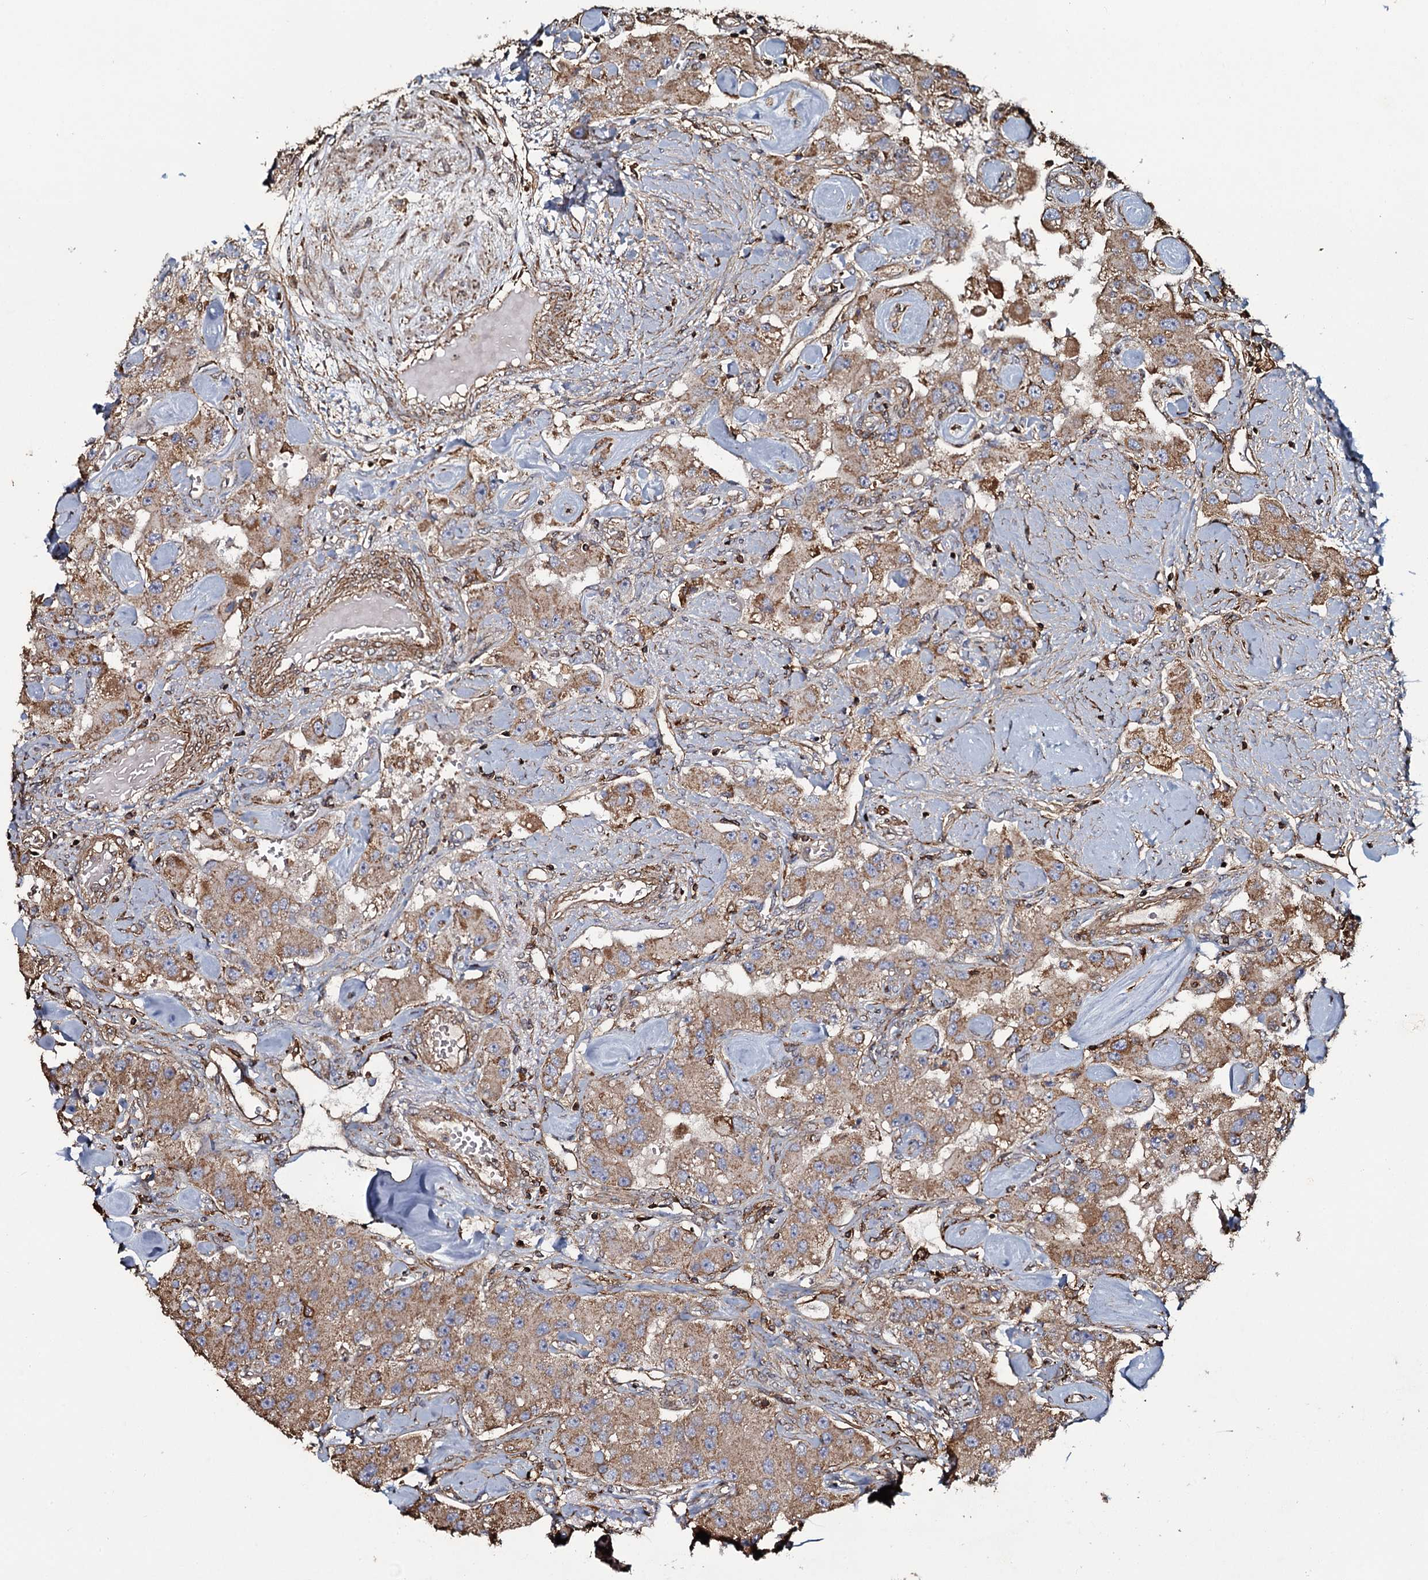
{"staining": {"intensity": "weak", "quantity": ">75%", "location": "cytoplasmic/membranous"}, "tissue": "carcinoid", "cell_type": "Tumor cells", "image_type": "cancer", "snomed": [{"axis": "morphology", "description": "Carcinoid, malignant, NOS"}, {"axis": "topography", "description": "Pancreas"}], "caption": "Carcinoid (malignant) stained with a protein marker demonstrates weak staining in tumor cells.", "gene": "VWA8", "patient": {"sex": "male", "age": 41}}